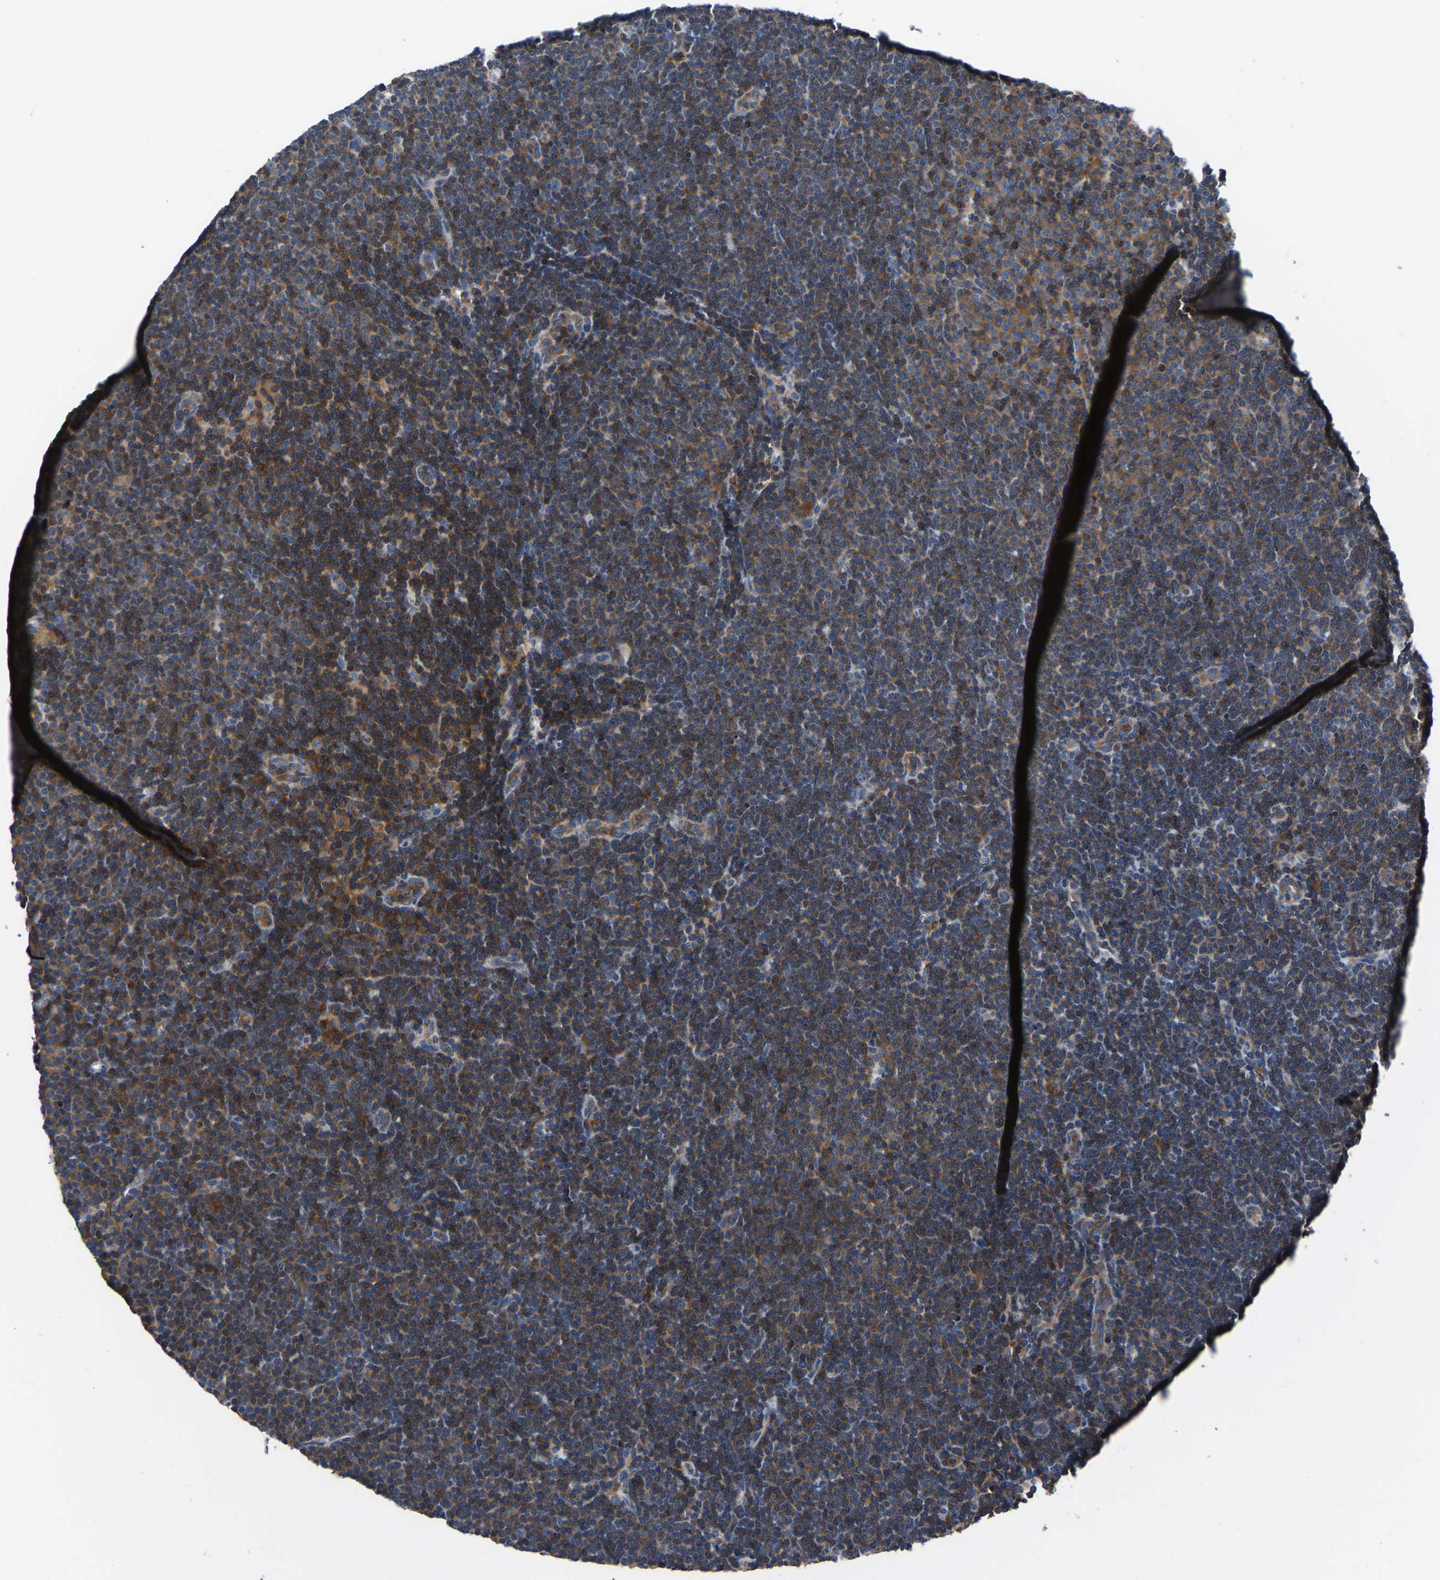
{"staining": {"intensity": "moderate", "quantity": ">75%", "location": "cytoplasmic/membranous"}, "tissue": "lymphoma", "cell_type": "Tumor cells", "image_type": "cancer", "snomed": [{"axis": "morphology", "description": "Malignant lymphoma, non-Hodgkin's type, Low grade"}, {"axis": "topography", "description": "Lymph node"}], "caption": "High-magnification brightfield microscopy of low-grade malignant lymphoma, non-Hodgkin's type stained with DAB (3,3'-diaminobenzidine) (brown) and counterstained with hematoxylin (blue). tumor cells exhibit moderate cytoplasmic/membranous staining is appreciated in about>75% of cells.", "gene": "PRKAR1A", "patient": {"sex": "female", "age": 53}}